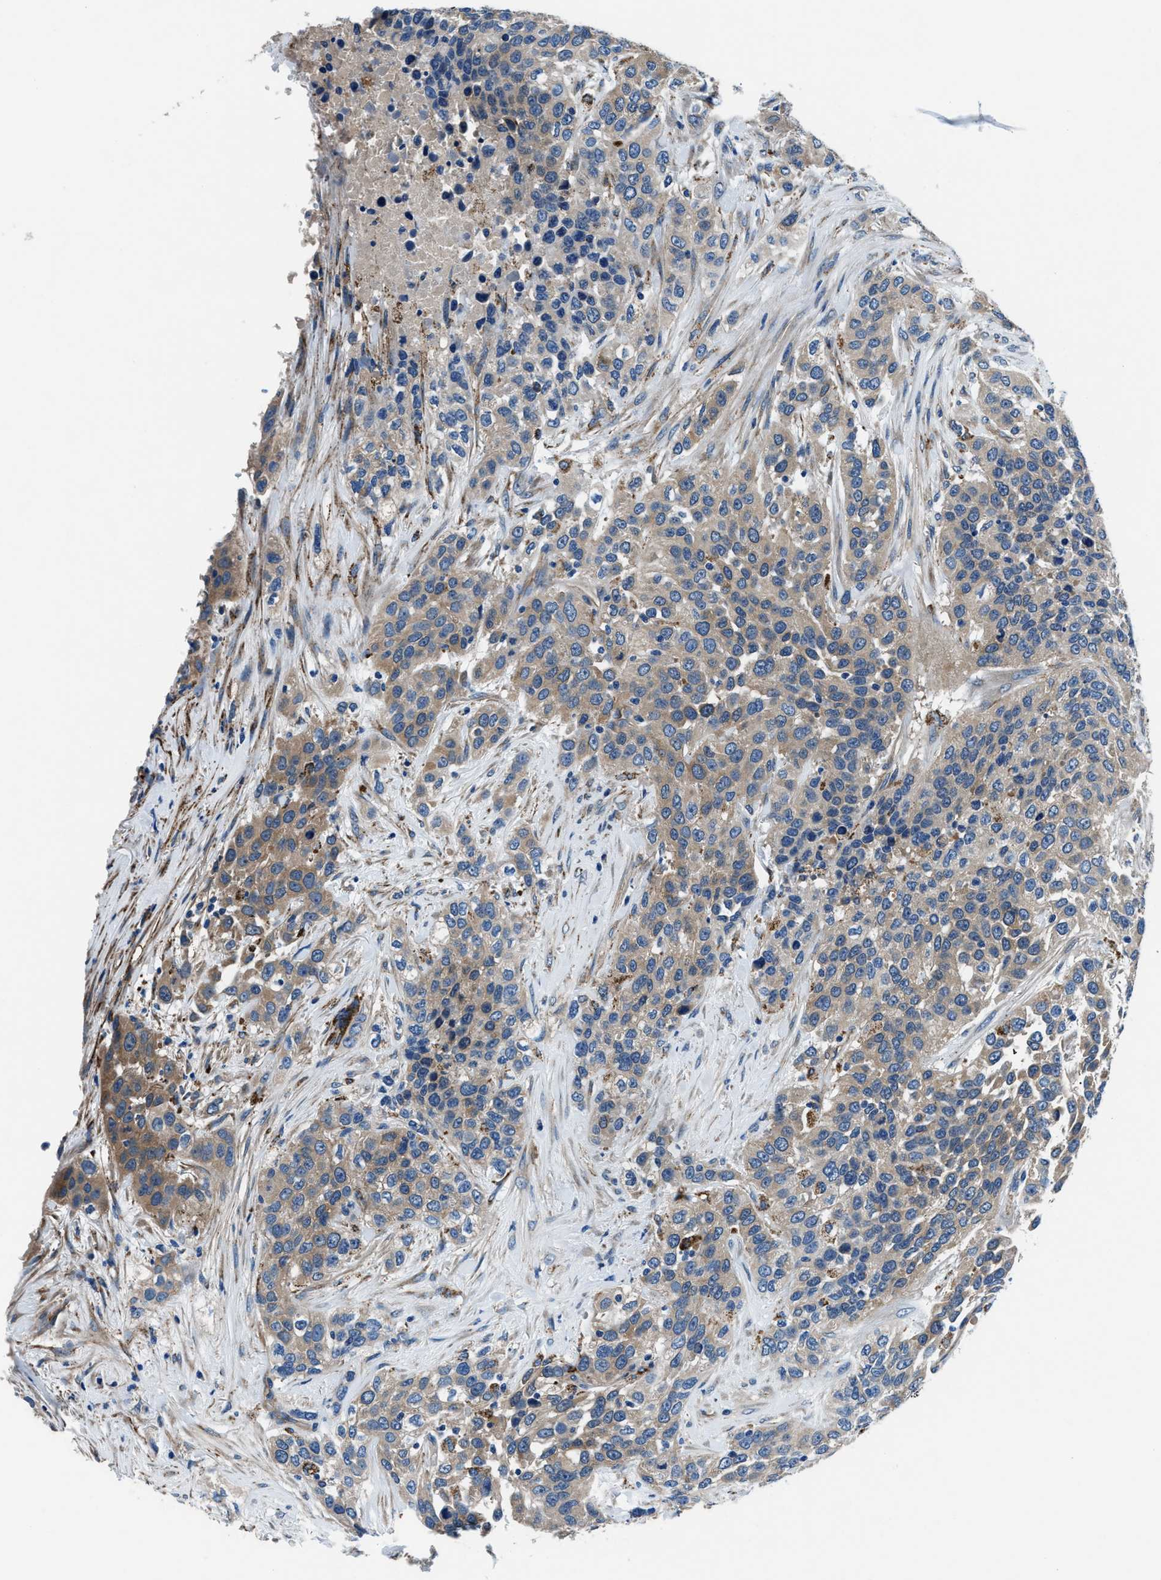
{"staining": {"intensity": "weak", "quantity": ">75%", "location": "cytoplasmic/membranous"}, "tissue": "urothelial cancer", "cell_type": "Tumor cells", "image_type": "cancer", "snomed": [{"axis": "morphology", "description": "Urothelial carcinoma, High grade"}, {"axis": "topography", "description": "Urinary bladder"}], "caption": "This image shows IHC staining of high-grade urothelial carcinoma, with low weak cytoplasmic/membranous staining in approximately >75% of tumor cells.", "gene": "PRTFDC1", "patient": {"sex": "female", "age": 80}}